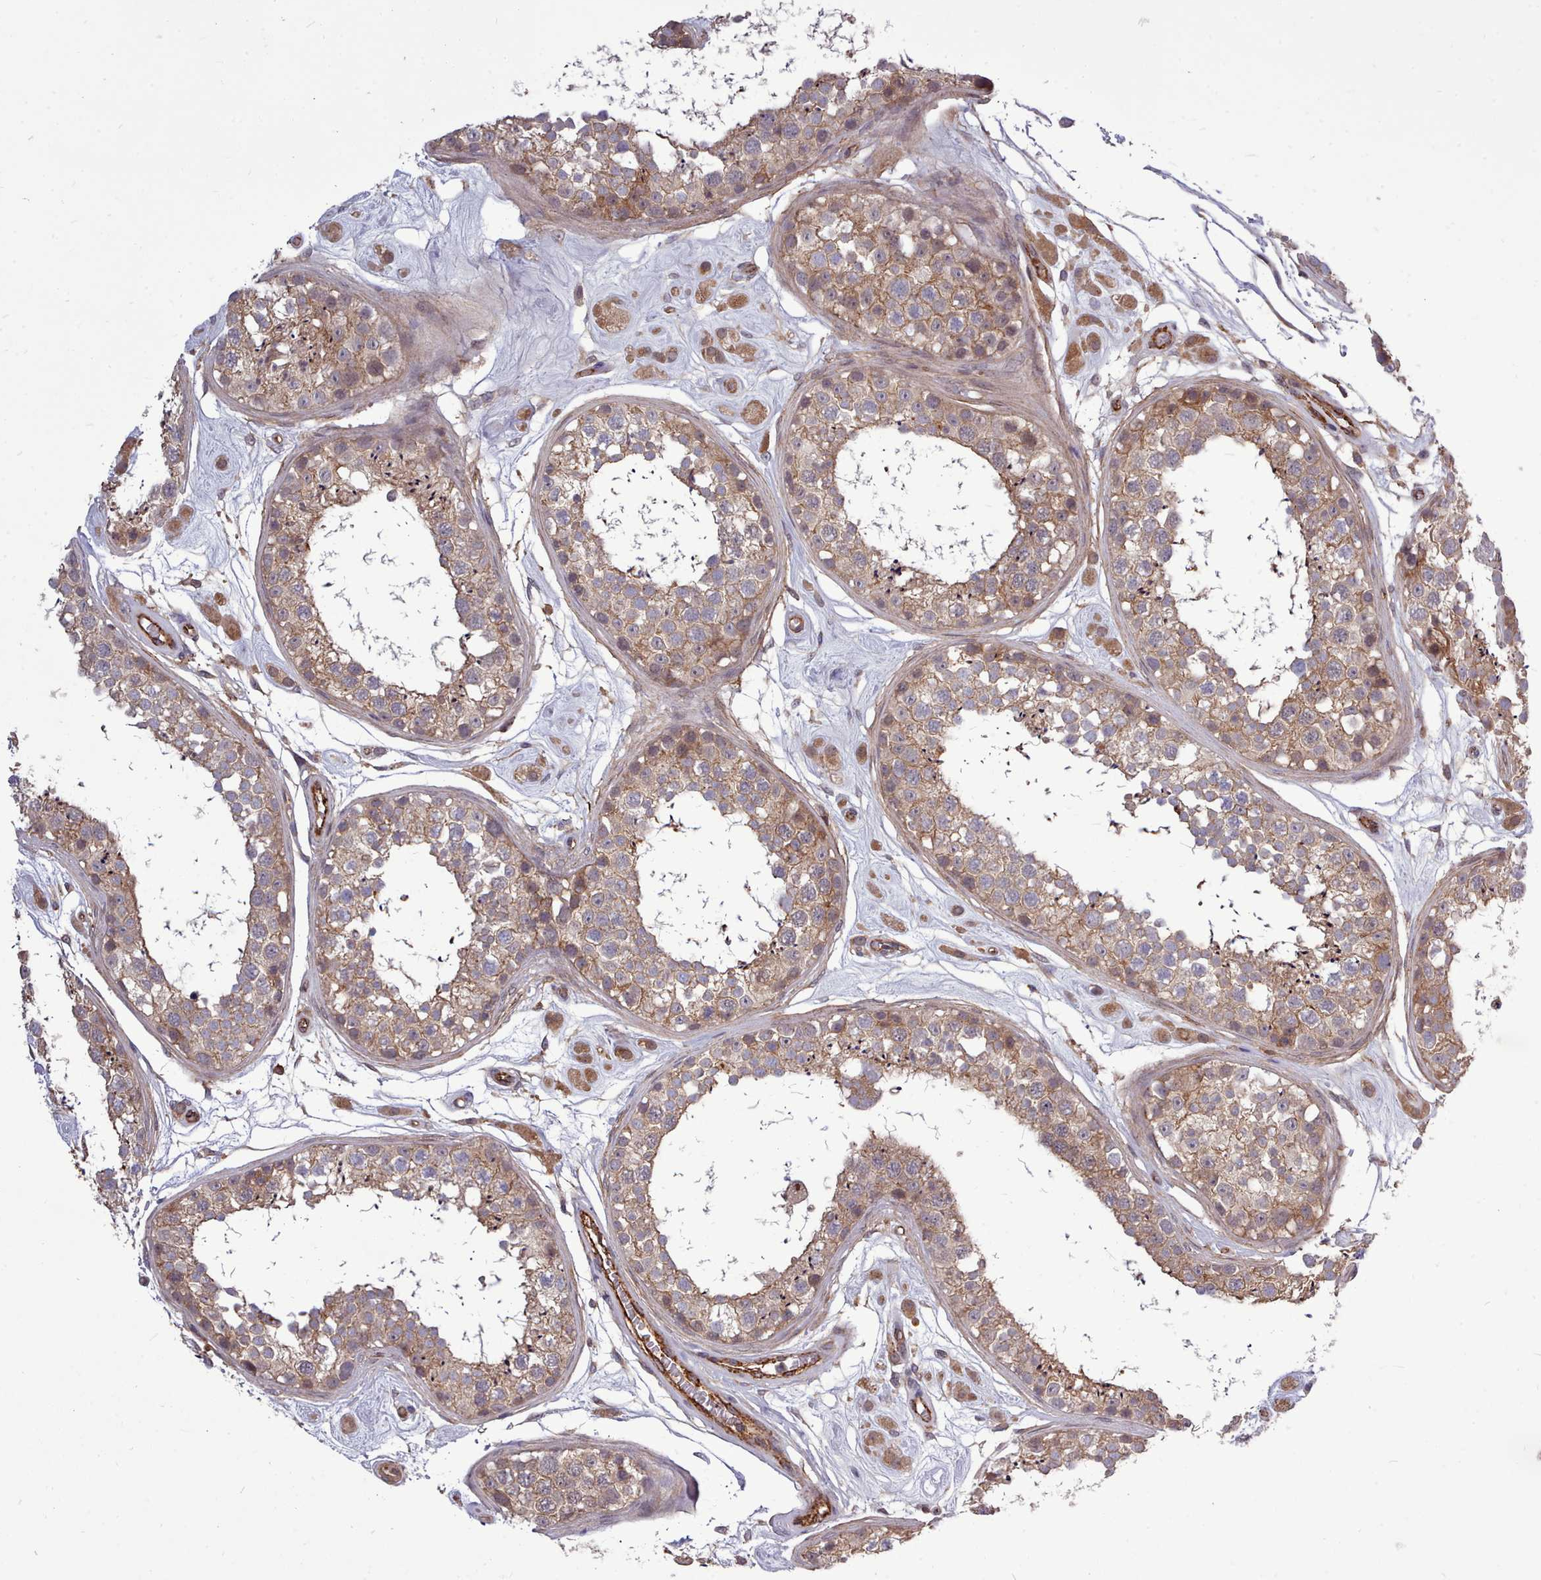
{"staining": {"intensity": "weak", "quantity": ">75%", "location": "cytoplasmic/membranous"}, "tissue": "testis", "cell_type": "Cells in seminiferous ducts", "image_type": "normal", "snomed": [{"axis": "morphology", "description": "Normal tissue, NOS"}, {"axis": "topography", "description": "Testis"}], "caption": "Testis stained for a protein (brown) demonstrates weak cytoplasmic/membranous positive expression in approximately >75% of cells in seminiferous ducts.", "gene": "STUB1", "patient": {"sex": "male", "age": 25}}